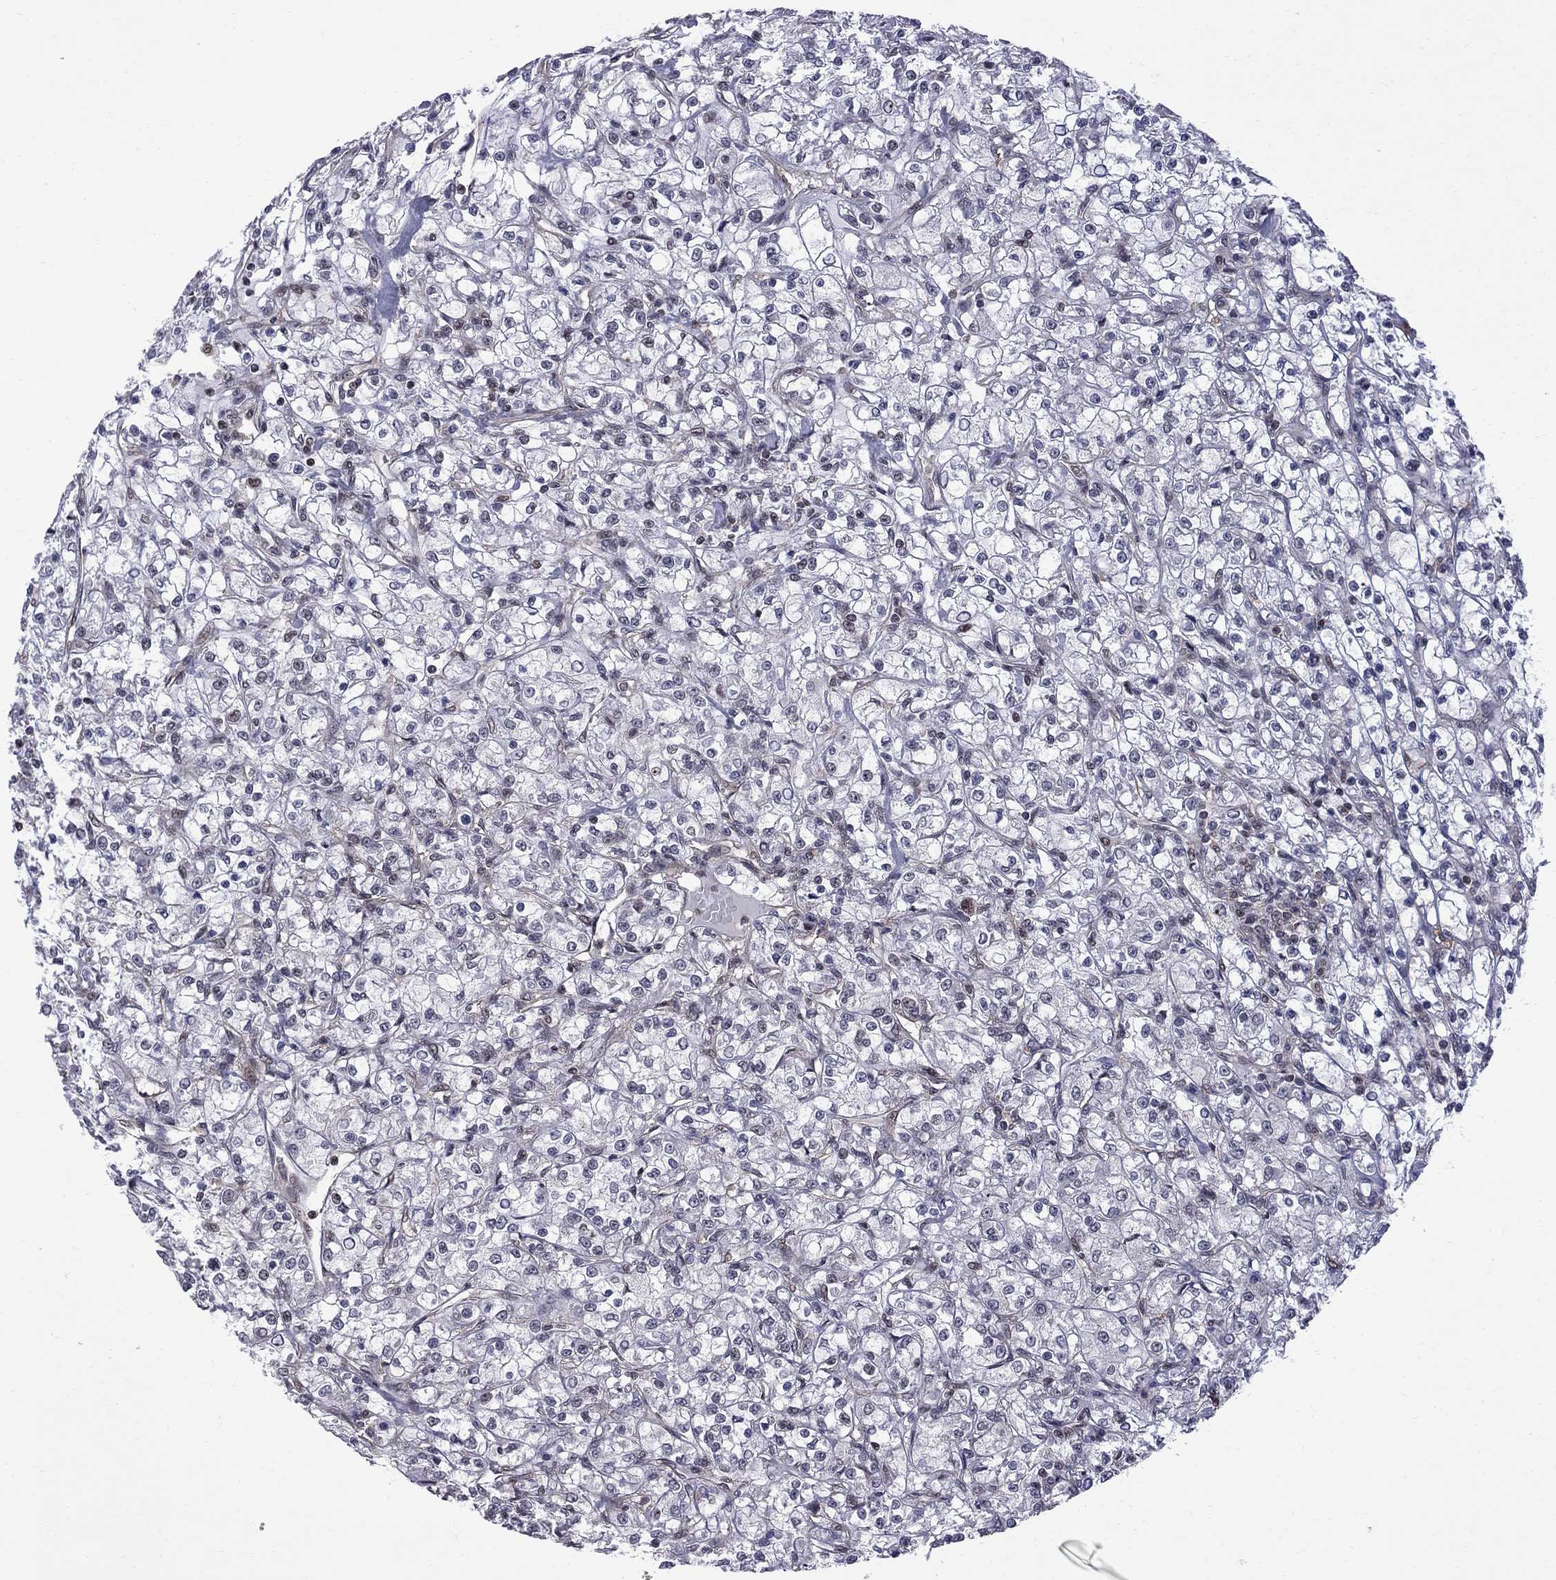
{"staining": {"intensity": "negative", "quantity": "none", "location": "none"}, "tissue": "renal cancer", "cell_type": "Tumor cells", "image_type": "cancer", "snomed": [{"axis": "morphology", "description": "Adenocarcinoma, NOS"}, {"axis": "topography", "description": "Kidney"}], "caption": "Tumor cells show no significant staining in adenocarcinoma (renal).", "gene": "BRF1", "patient": {"sex": "female", "age": 59}}